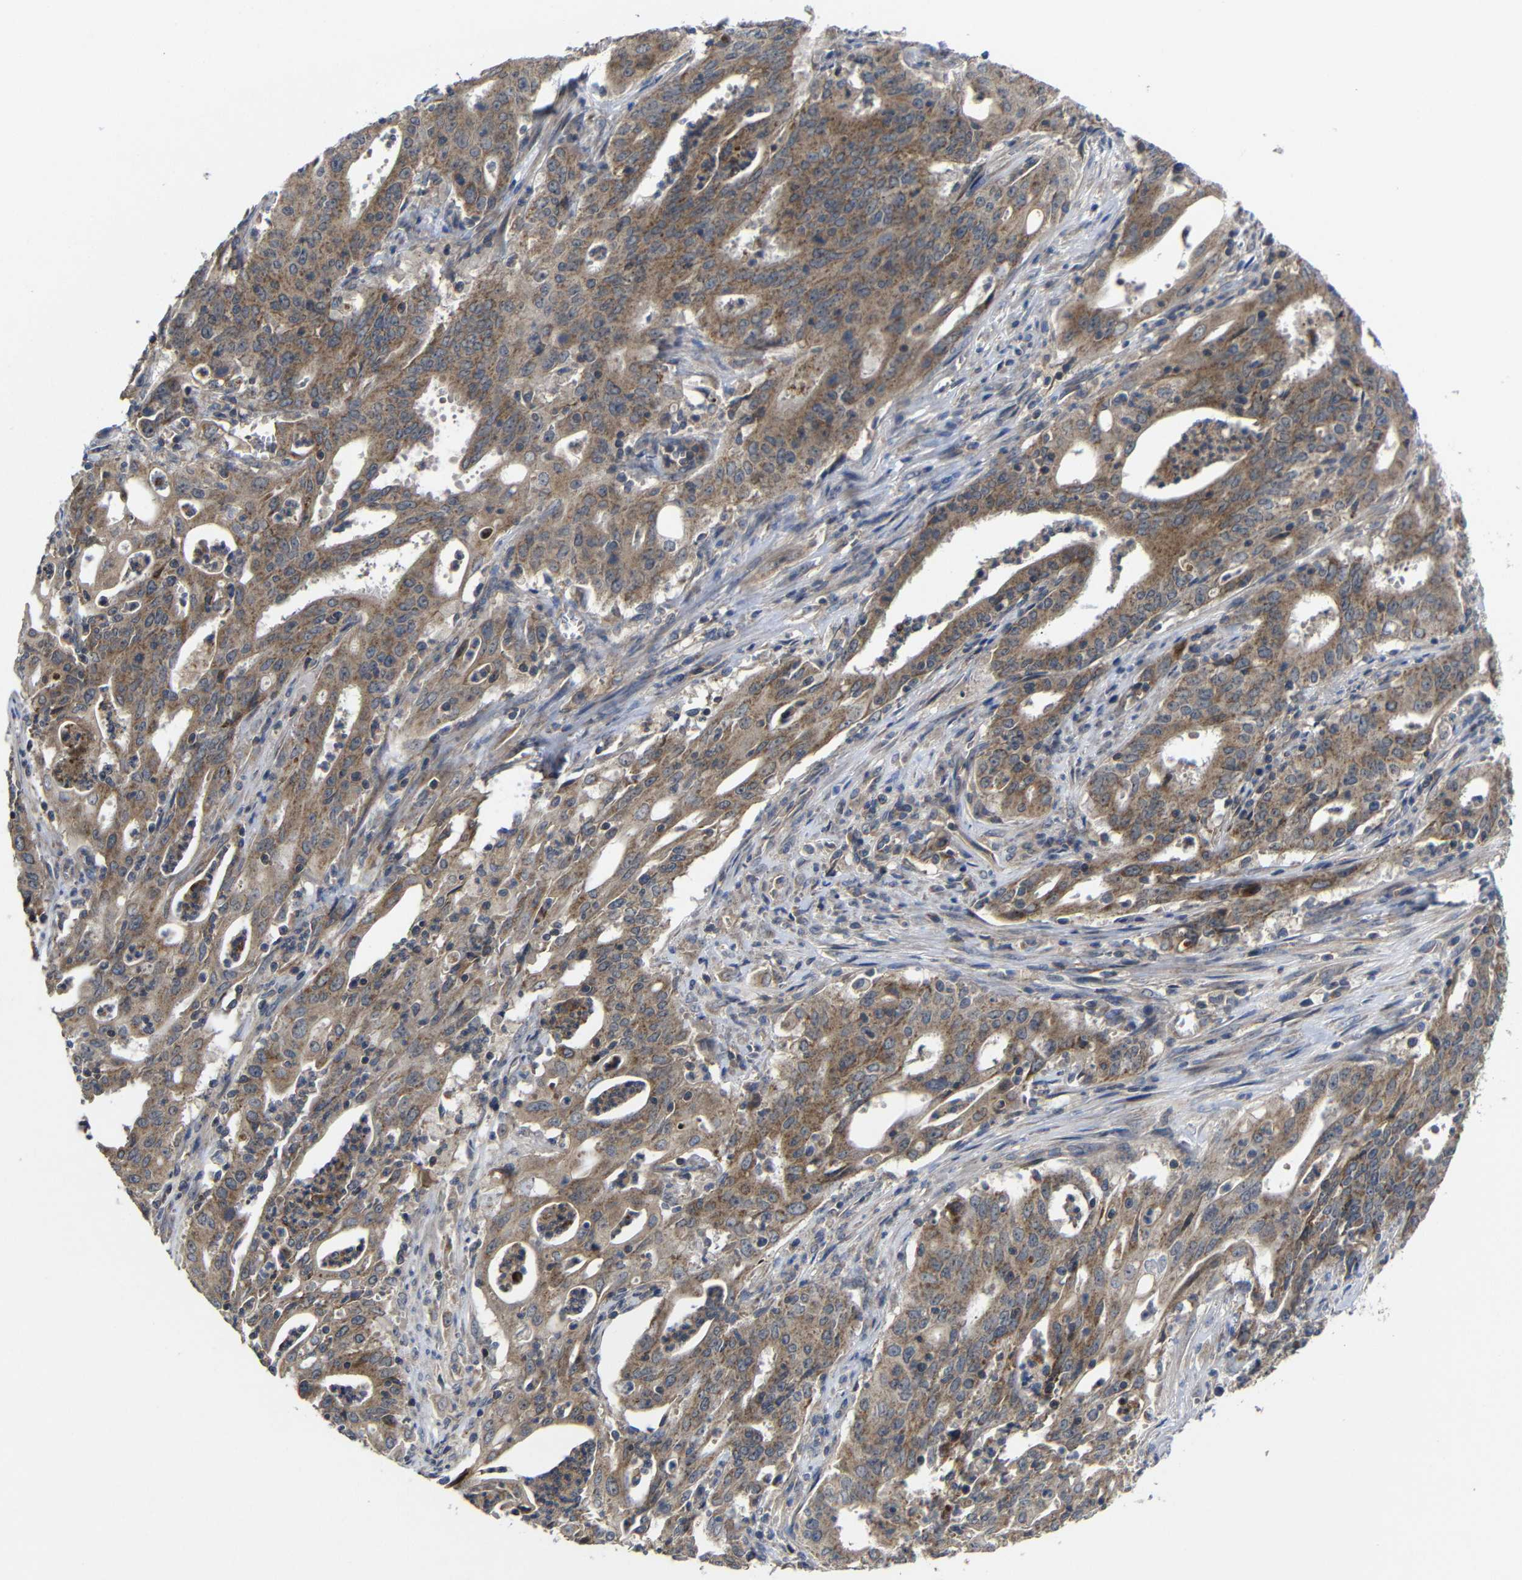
{"staining": {"intensity": "moderate", "quantity": ">75%", "location": "cytoplasmic/membranous"}, "tissue": "cervical cancer", "cell_type": "Tumor cells", "image_type": "cancer", "snomed": [{"axis": "morphology", "description": "Adenocarcinoma, NOS"}, {"axis": "topography", "description": "Cervix"}], "caption": "High-power microscopy captured an IHC histopathology image of cervical adenocarcinoma, revealing moderate cytoplasmic/membranous positivity in approximately >75% of tumor cells. Immunohistochemistry (ihc) stains the protein in brown and the nuclei are stained blue.", "gene": "LPAR5", "patient": {"sex": "female", "age": 44}}